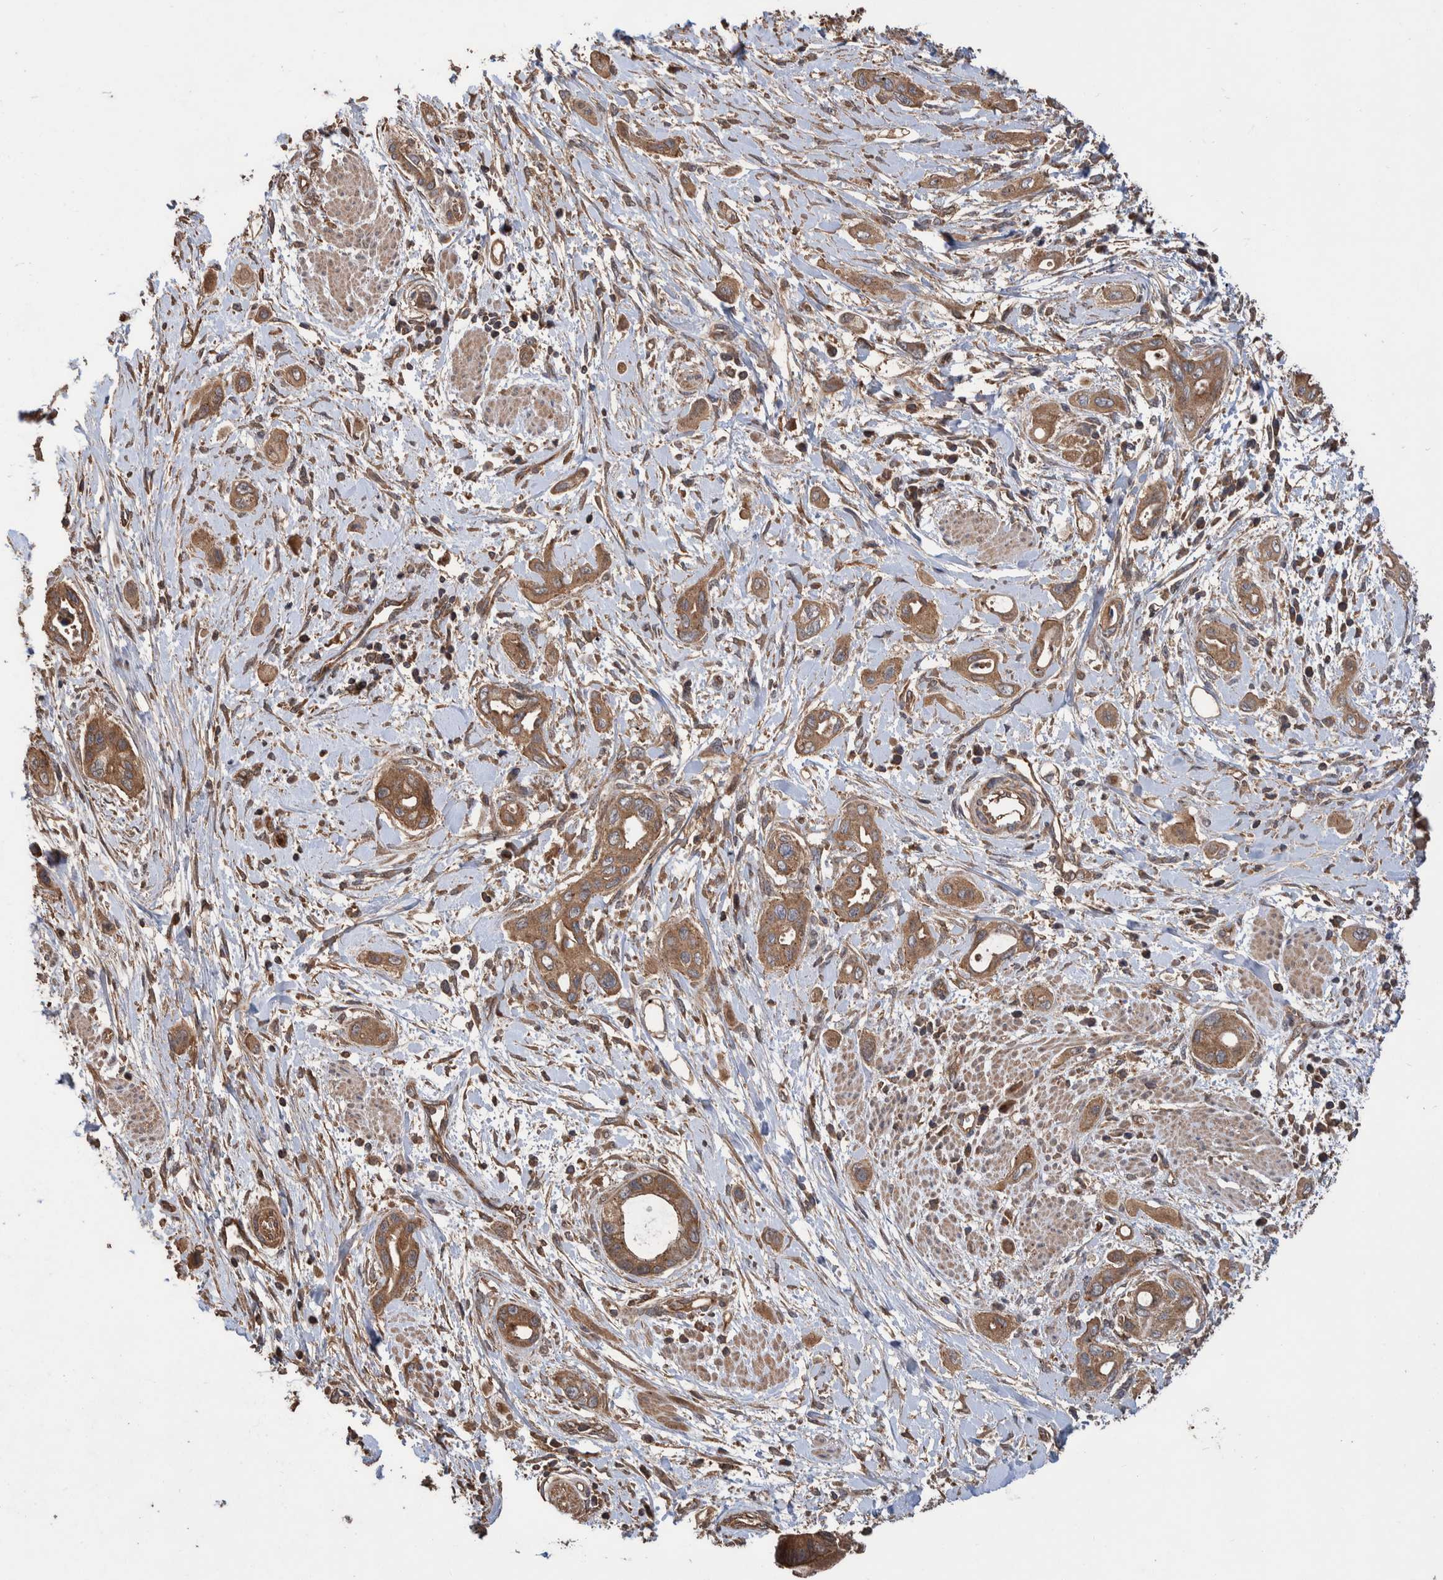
{"staining": {"intensity": "moderate", "quantity": ">75%", "location": "cytoplasmic/membranous"}, "tissue": "pancreatic cancer", "cell_type": "Tumor cells", "image_type": "cancer", "snomed": [{"axis": "morphology", "description": "Adenocarcinoma, NOS"}, {"axis": "topography", "description": "Pancreas"}], "caption": "Immunohistochemistry (IHC) staining of pancreatic adenocarcinoma, which exhibits medium levels of moderate cytoplasmic/membranous staining in about >75% of tumor cells indicating moderate cytoplasmic/membranous protein expression. The staining was performed using DAB (brown) for protein detection and nuclei were counterstained in hematoxylin (blue).", "gene": "VBP1", "patient": {"sex": "male", "age": 59}}